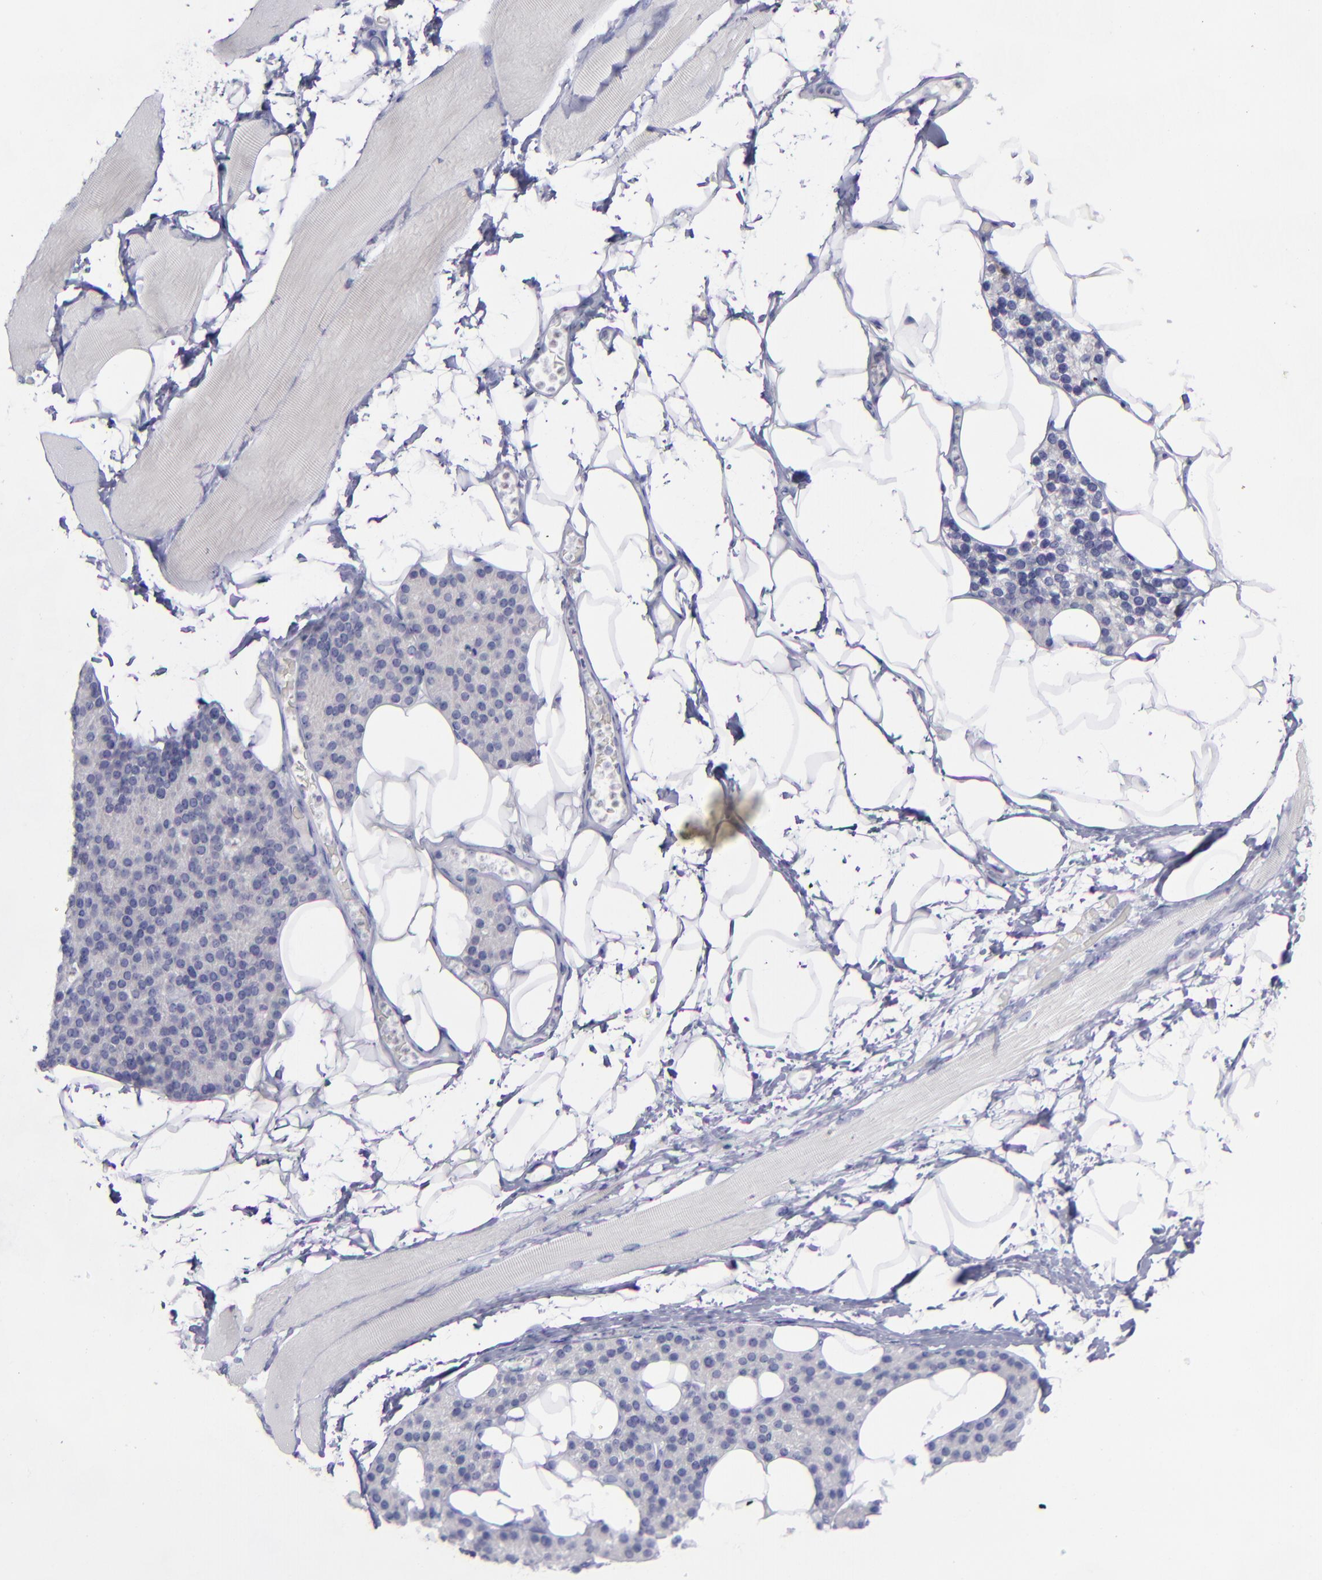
{"staining": {"intensity": "negative", "quantity": "none", "location": "none"}, "tissue": "skeletal muscle", "cell_type": "Myocytes", "image_type": "normal", "snomed": [{"axis": "morphology", "description": "Normal tissue, NOS"}, {"axis": "topography", "description": "Skeletal muscle"}, {"axis": "topography", "description": "Parathyroid gland"}], "caption": "A histopathology image of human skeletal muscle is negative for staining in myocytes. (DAB (3,3'-diaminobenzidine) immunohistochemistry (IHC) visualized using brightfield microscopy, high magnification).", "gene": "AURKA", "patient": {"sex": "female", "age": 37}}